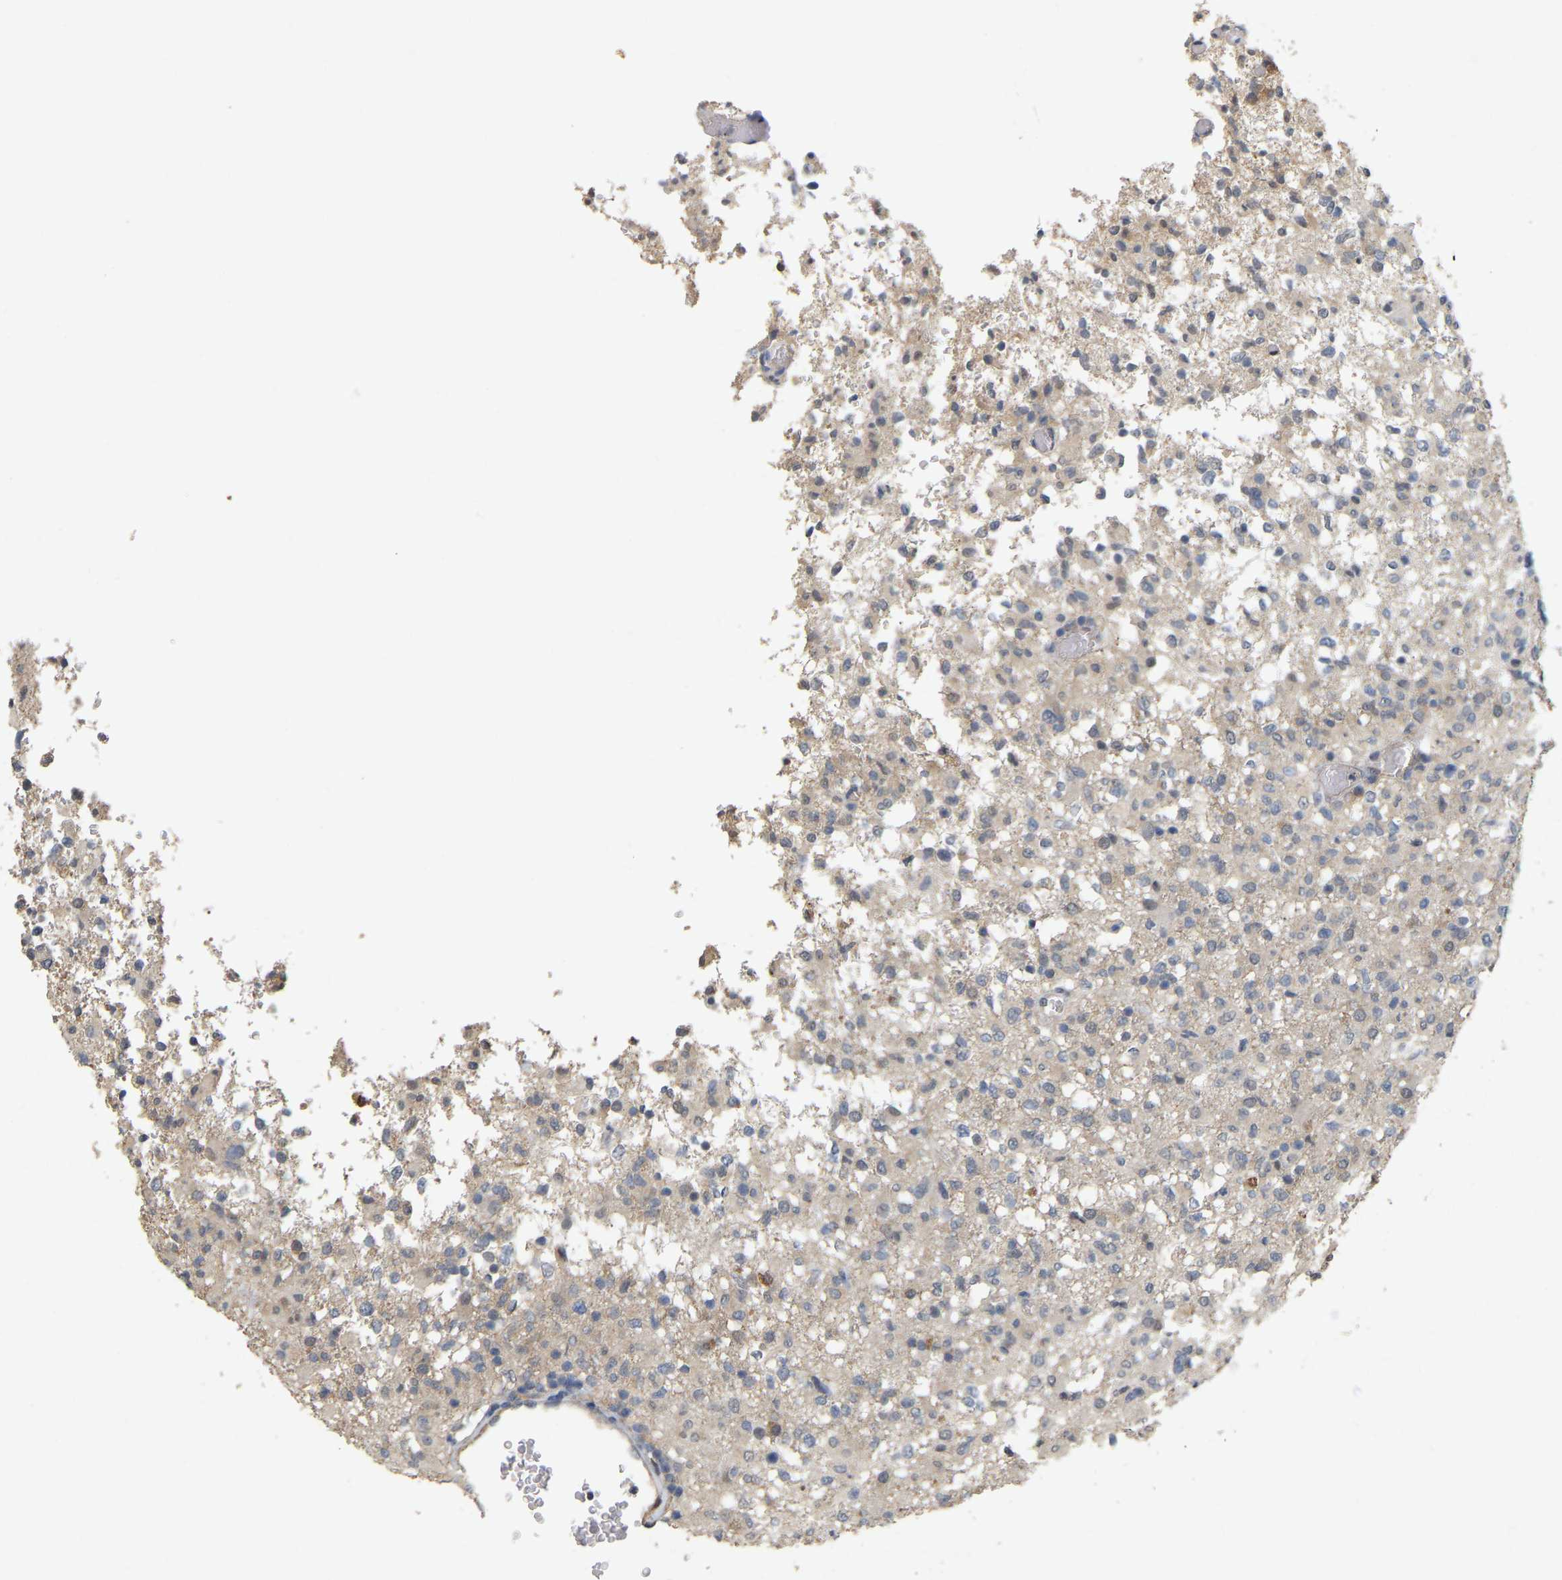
{"staining": {"intensity": "weak", "quantity": "<25%", "location": "cytoplasmic/membranous,nuclear"}, "tissue": "glioma", "cell_type": "Tumor cells", "image_type": "cancer", "snomed": [{"axis": "morphology", "description": "Glioma, malignant, High grade"}, {"axis": "topography", "description": "Brain"}], "caption": "Tumor cells show no significant protein positivity in malignant high-grade glioma. Nuclei are stained in blue.", "gene": "RUVBL1", "patient": {"sex": "female", "age": 57}}